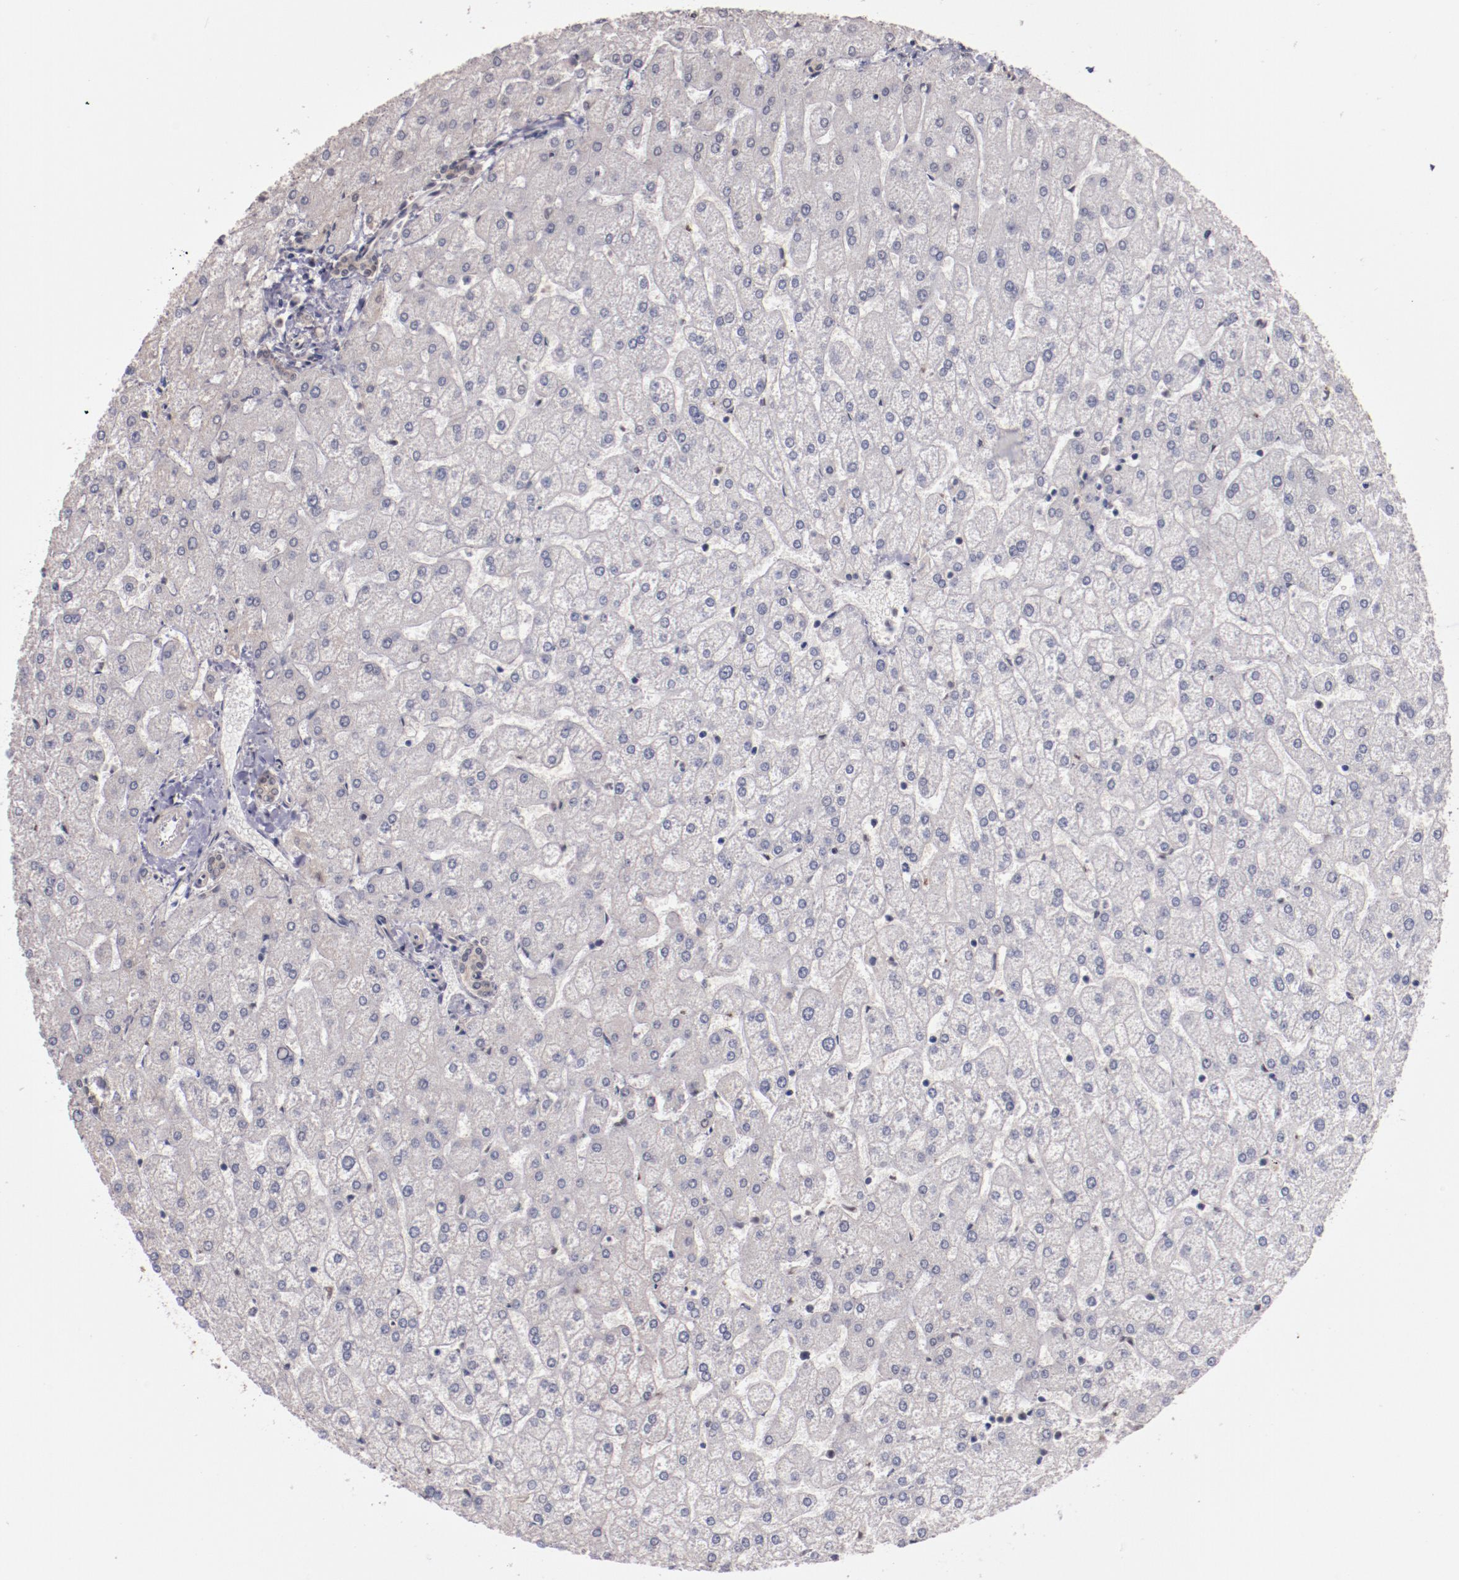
{"staining": {"intensity": "weak", "quantity": "25%-75%", "location": "cytoplasmic/membranous"}, "tissue": "liver", "cell_type": "Cholangiocytes", "image_type": "normal", "snomed": [{"axis": "morphology", "description": "Normal tissue, NOS"}, {"axis": "topography", "description": "Liver"}], "caption": "Immunohistochemistry micrograph of unremarkable human liver stained for a protein (brown), which exhibits low levels of weak cytoplasmic/membranous expression in about 25%-75% of cholangiocytes.", "gene": "STAG2", "patient": {"sex": "female", "age": 32}}